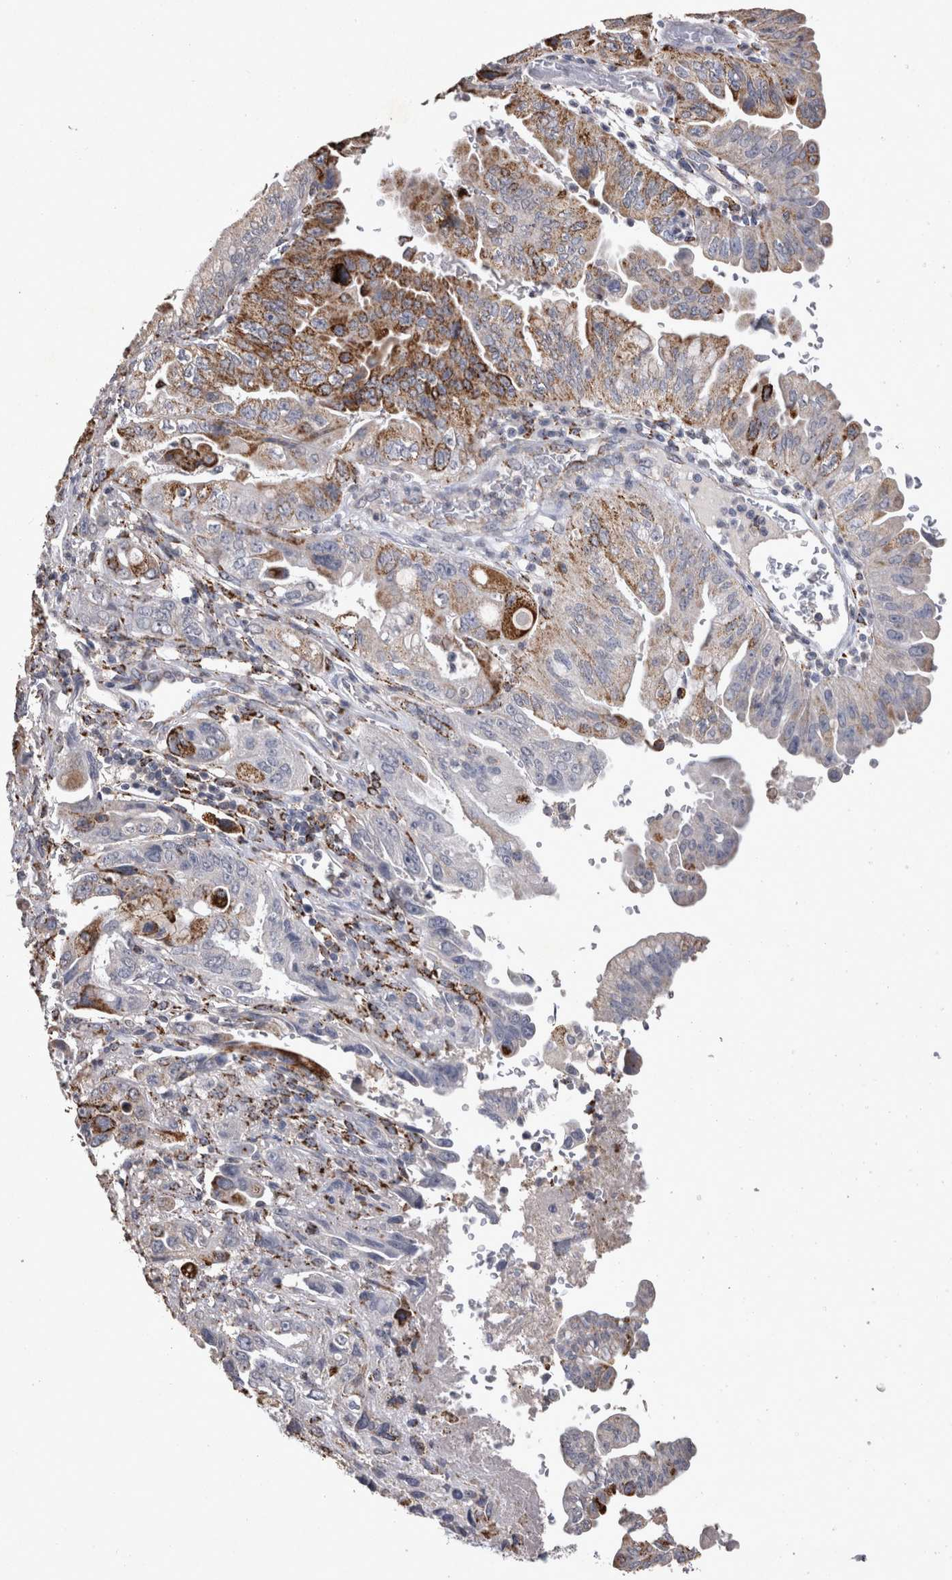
{"staining": {"intensity": "moderate", "quantity": "25%-75%", "location": "cytoplasmic/membranous"}, "tissue": "pancreatic cancer", "cell_type": "Tumor cells", "image_type": "cancer", "snomed": [{"axis": "morphology", "description": "Adenocarcinoma, NOS"}, {"axis": "topography", "description": "Pancreas"}], "caption": "Adenocarcinoma (pancreatic) stained with a protein marker displays moderate staining in tumor cells.", "gene": "DKK3", "patient": {"sex": "male", "age": 70}}